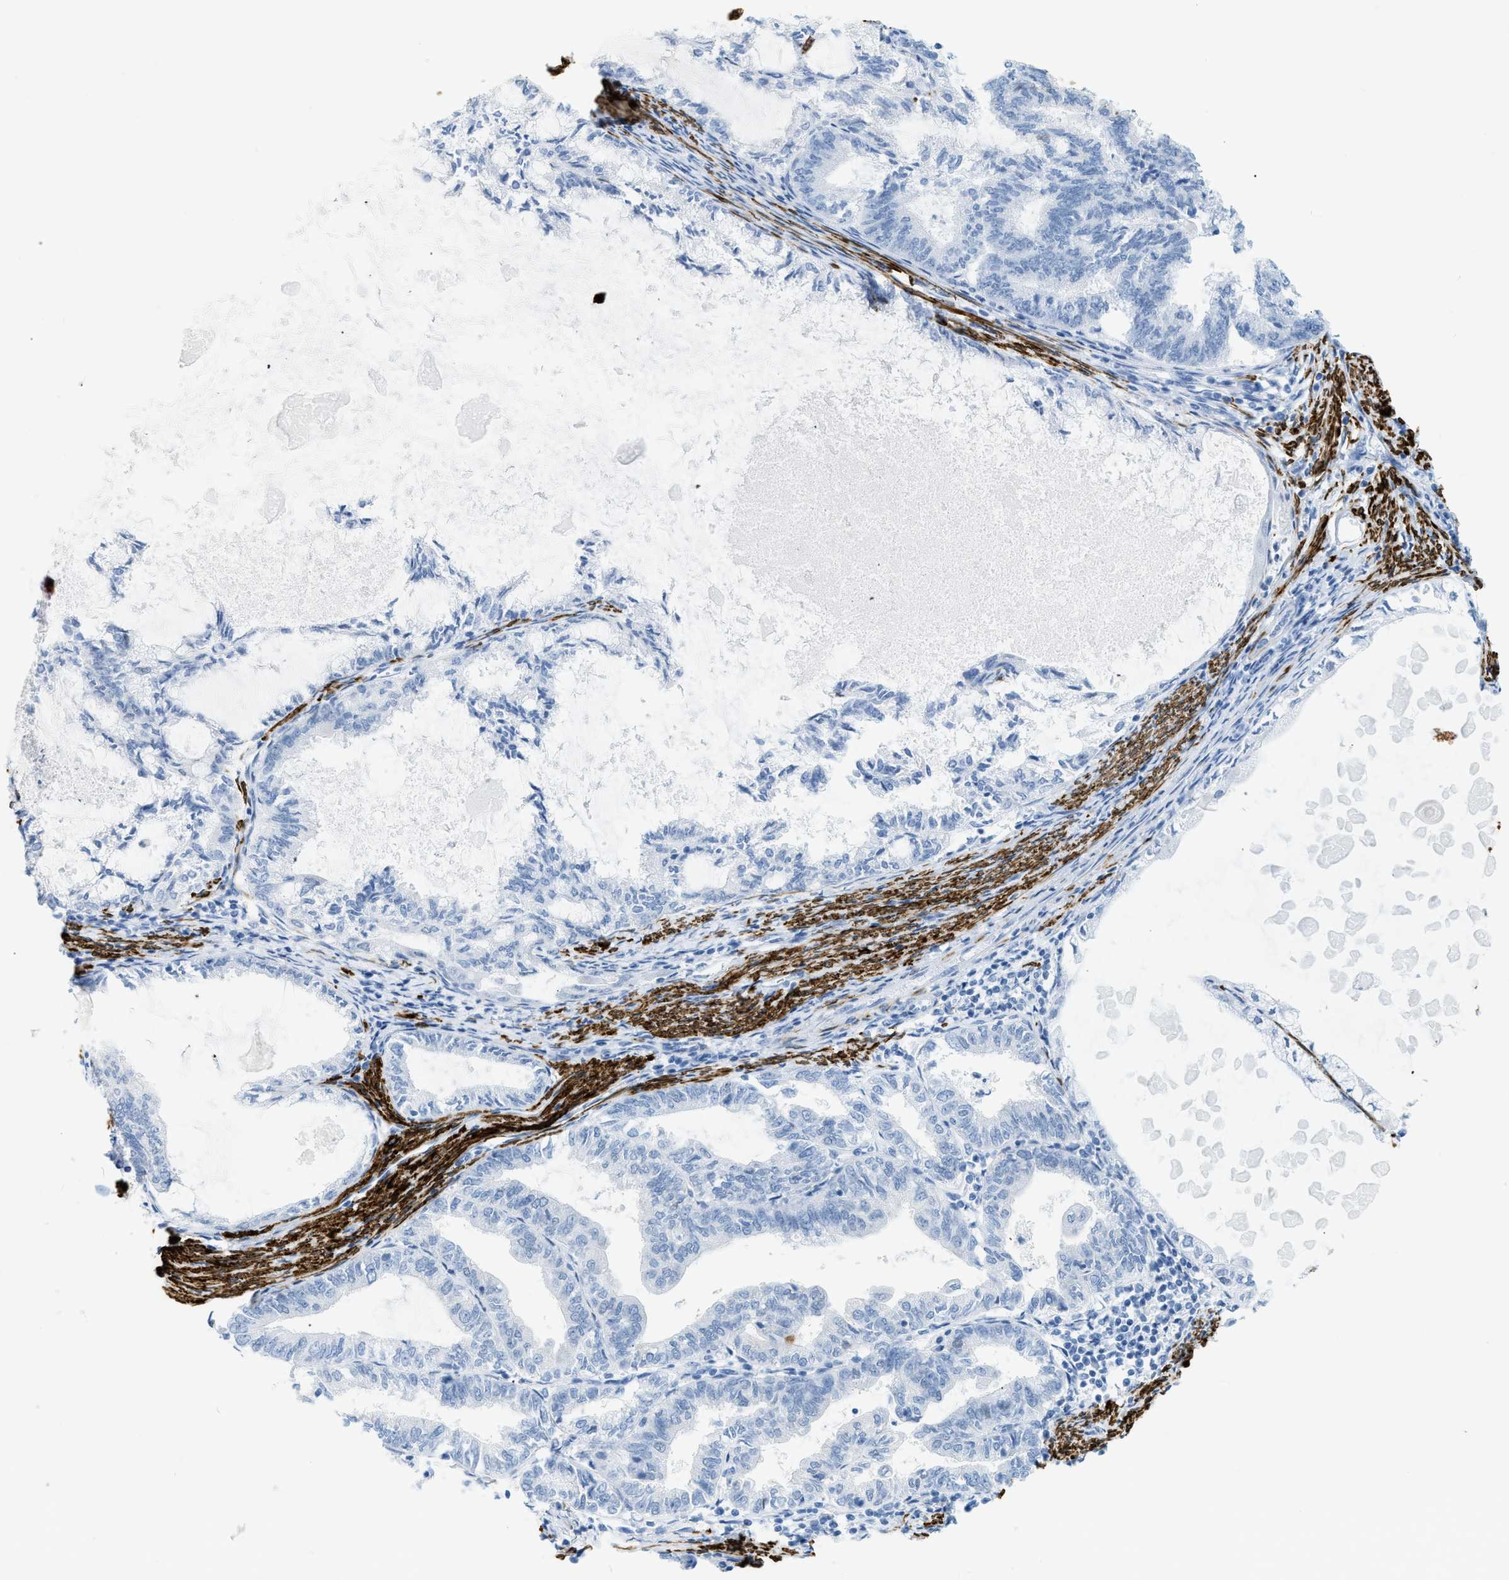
{"staining": {"intensity": "negative", "quantity": "none", "location": "none"}, "tissue": "endometrial cancer", "cell_type": "Tumor cells", "image_type": "cancer", "snomed": [{"axis": "morphology", "description": "Adenocarcinoma, NOS"}, {"axis": "topography", "description": "Endometrium"}], "caption": "IHC micrograph of endometrial adenocarcinoma stained for a protein (brown), which reveals no staining in tumor cells.", "gene": "DES", "patient": {"sex": "female", "age": 86}}